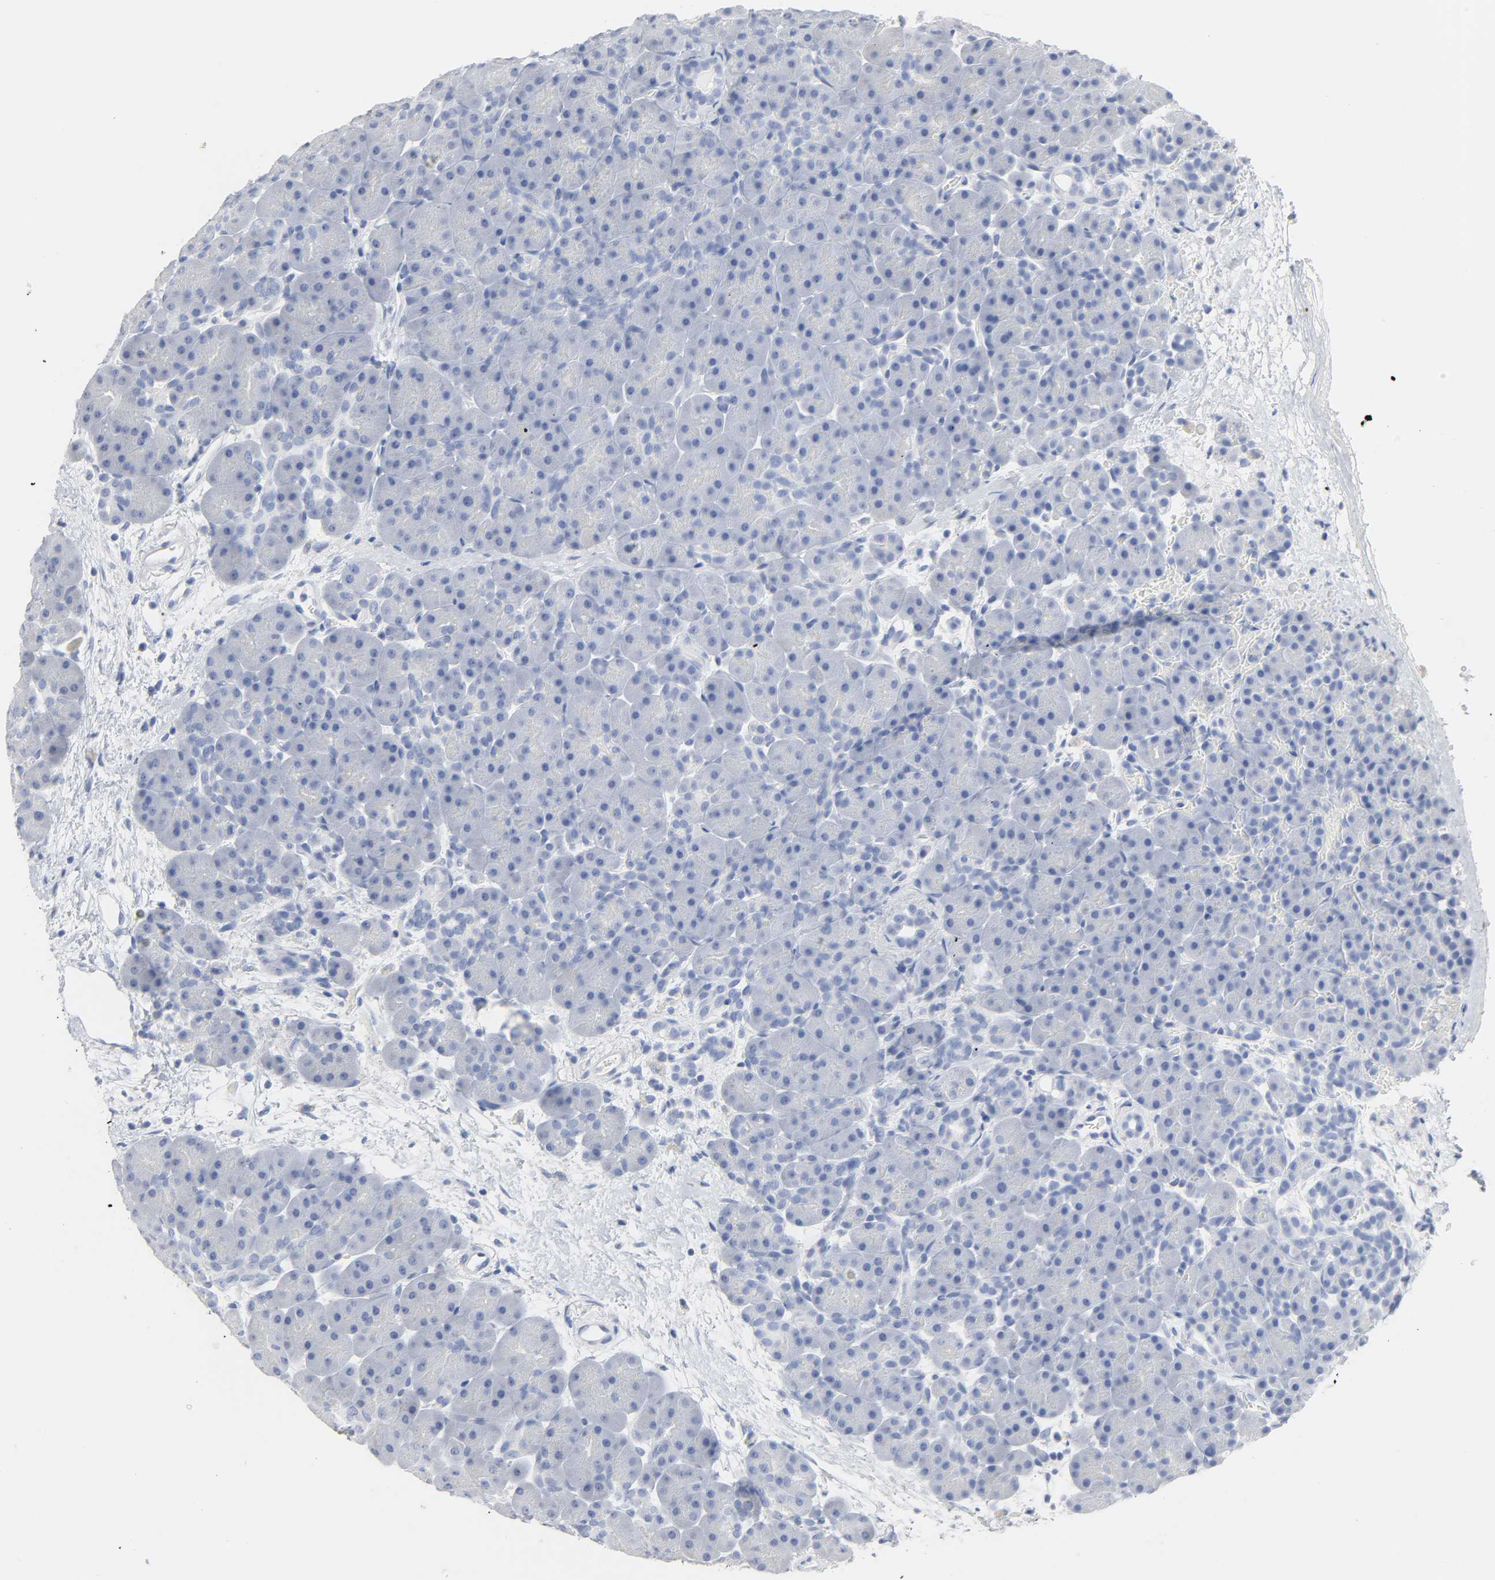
{"staining": {"intensity": "negative", "quantity": "none", "location": "none"}, "tissue": "pancreas", "cell_type": "Exocrine glandular cells", "image_type": "normal", "snomed": [{"axis": "morphology", "description": "Normal tissue, NOS"}, {"axis": "topography", "description": "Pancreas"}], "caption": "Immunohistochemical staining of benign pancreas exhibits no significant staining in exocrine glandular cells.", "gene": "ACP3", "patient": {"sex": "male", "age": 66}}